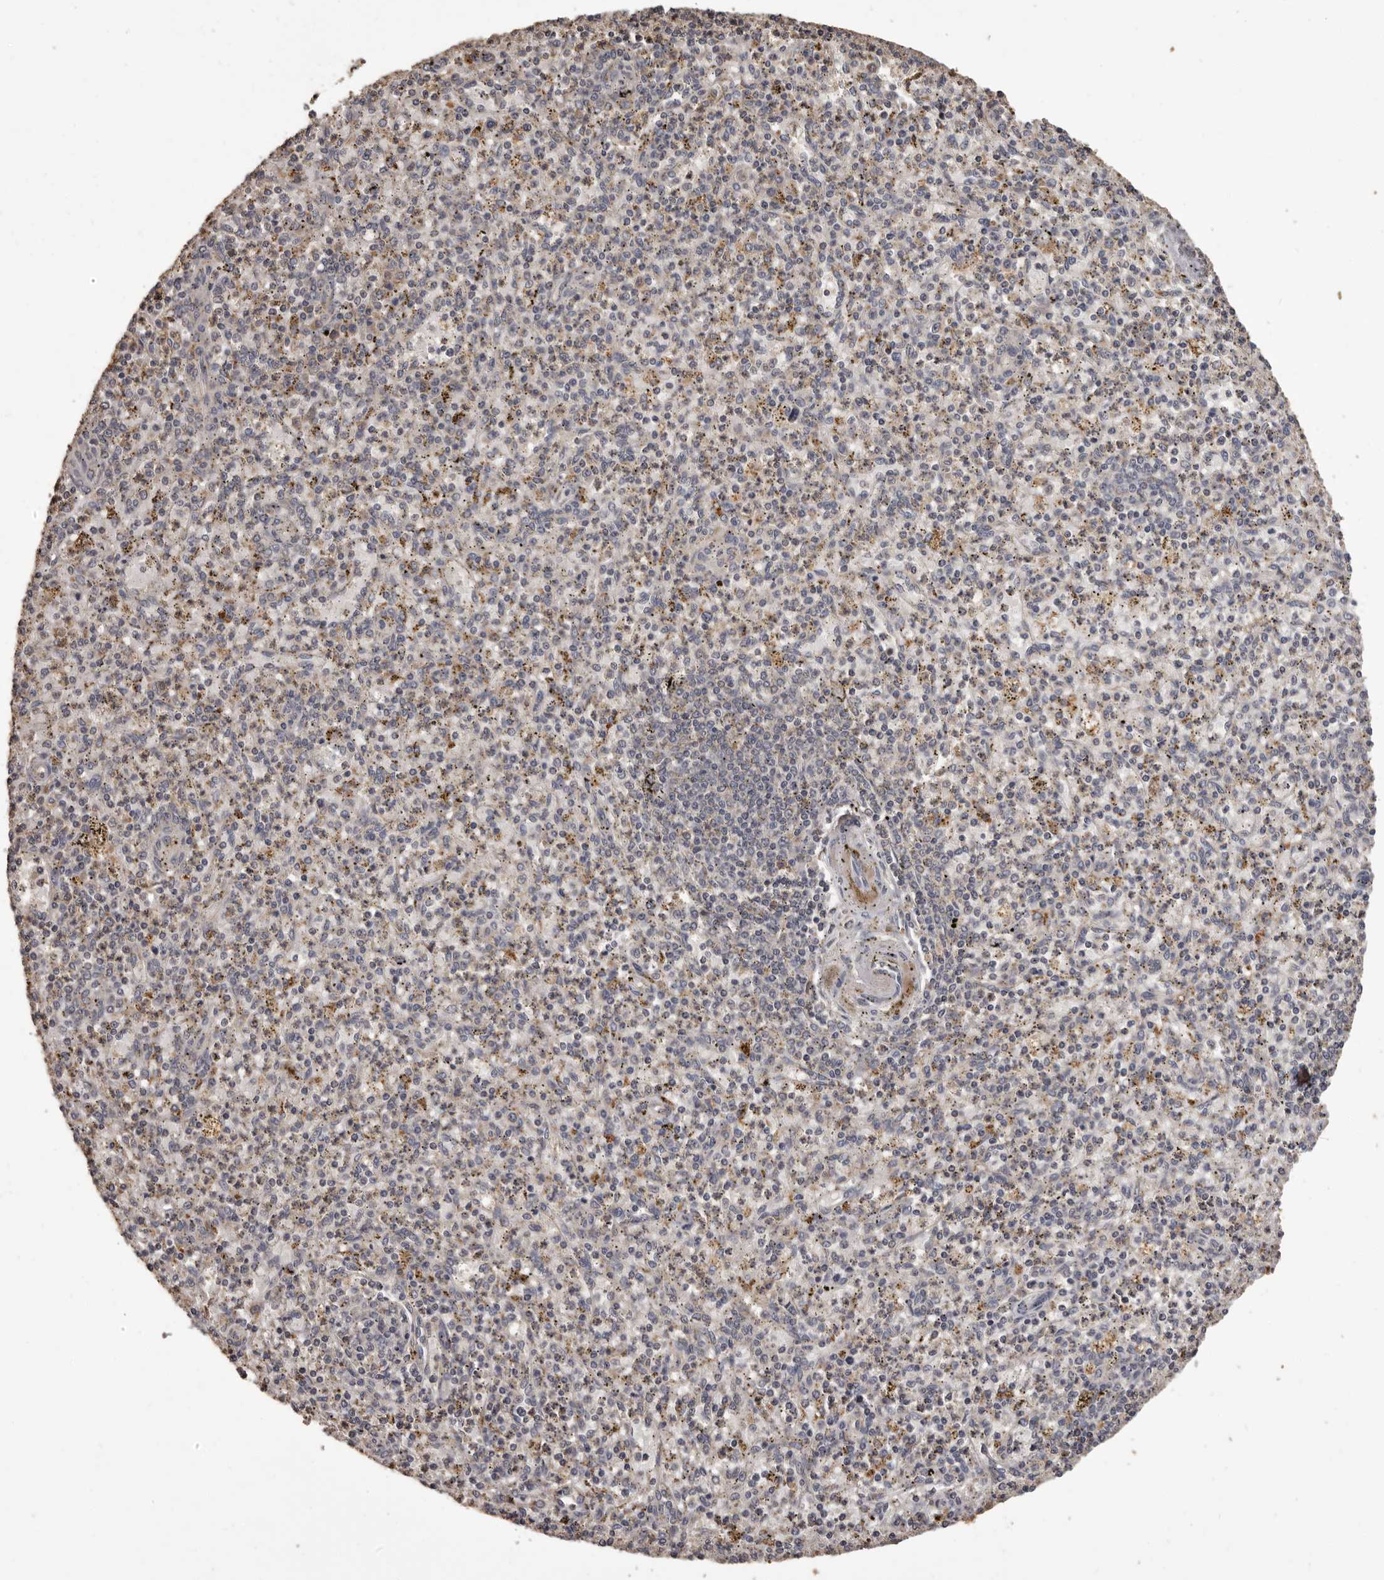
{"staining": {"intensity": "weak", "quantity": "25%-75%", "location": "cytoplasmic/membranous"}, "tissue": "spleen", "cell_type": "Cells in red pulp", "image_type": "normal", "snomed": [{"axis": "morphology", "description": "Normal tissue, NOS"}, {"axis": "topography", "description": "Spleen"}], "caption": "Protein staining of benign spleen exhibits weak cytoplasmic/membranous staining in approximately 25%-75% of cells in red pulp. The staining was performed using DAB to visualize the protein expression in brown, while the nuclei were stained in blue with hematoxylin (Magnification: 20x).", "gene": "MGAT5", "patient": {"sex": "male", "age": 72}}